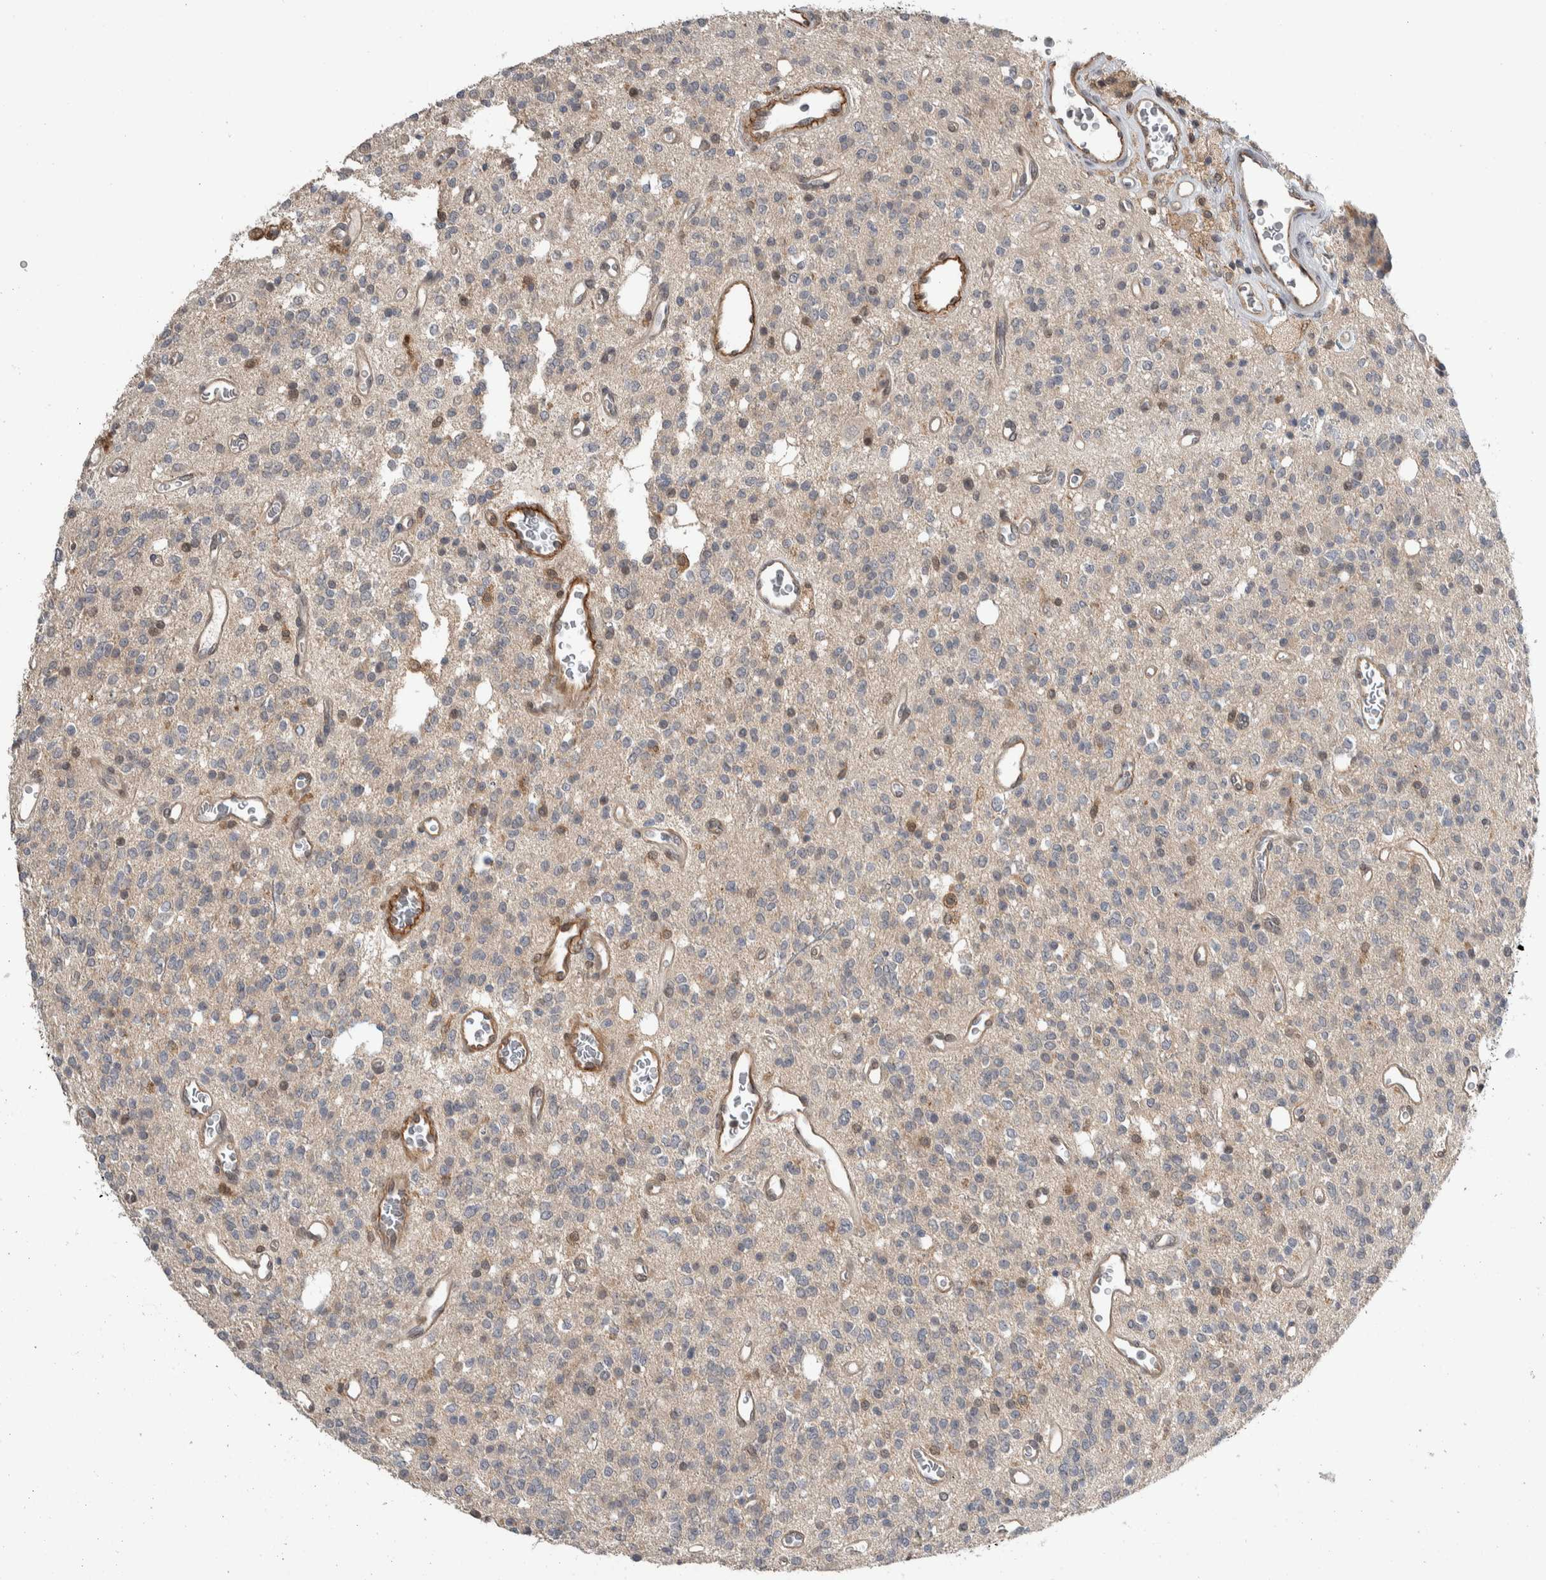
{"staining": {"intensity": "negative", "quantity": "none", "location": "none"}, "tissue": "glioma", "cell_type": "Tumor cells", "image_type": "cancer", "snomed": [{"axis": "morphology", "description": "Glioma, malignant, High grade"}, {"axis": "topography", "description": "Brain"}], "caption": "Tumor cells show no significant staining in high-grade glioma (malignant).", "gene": "PRDM4", "patient": {"sex": "male", "age": 34}}